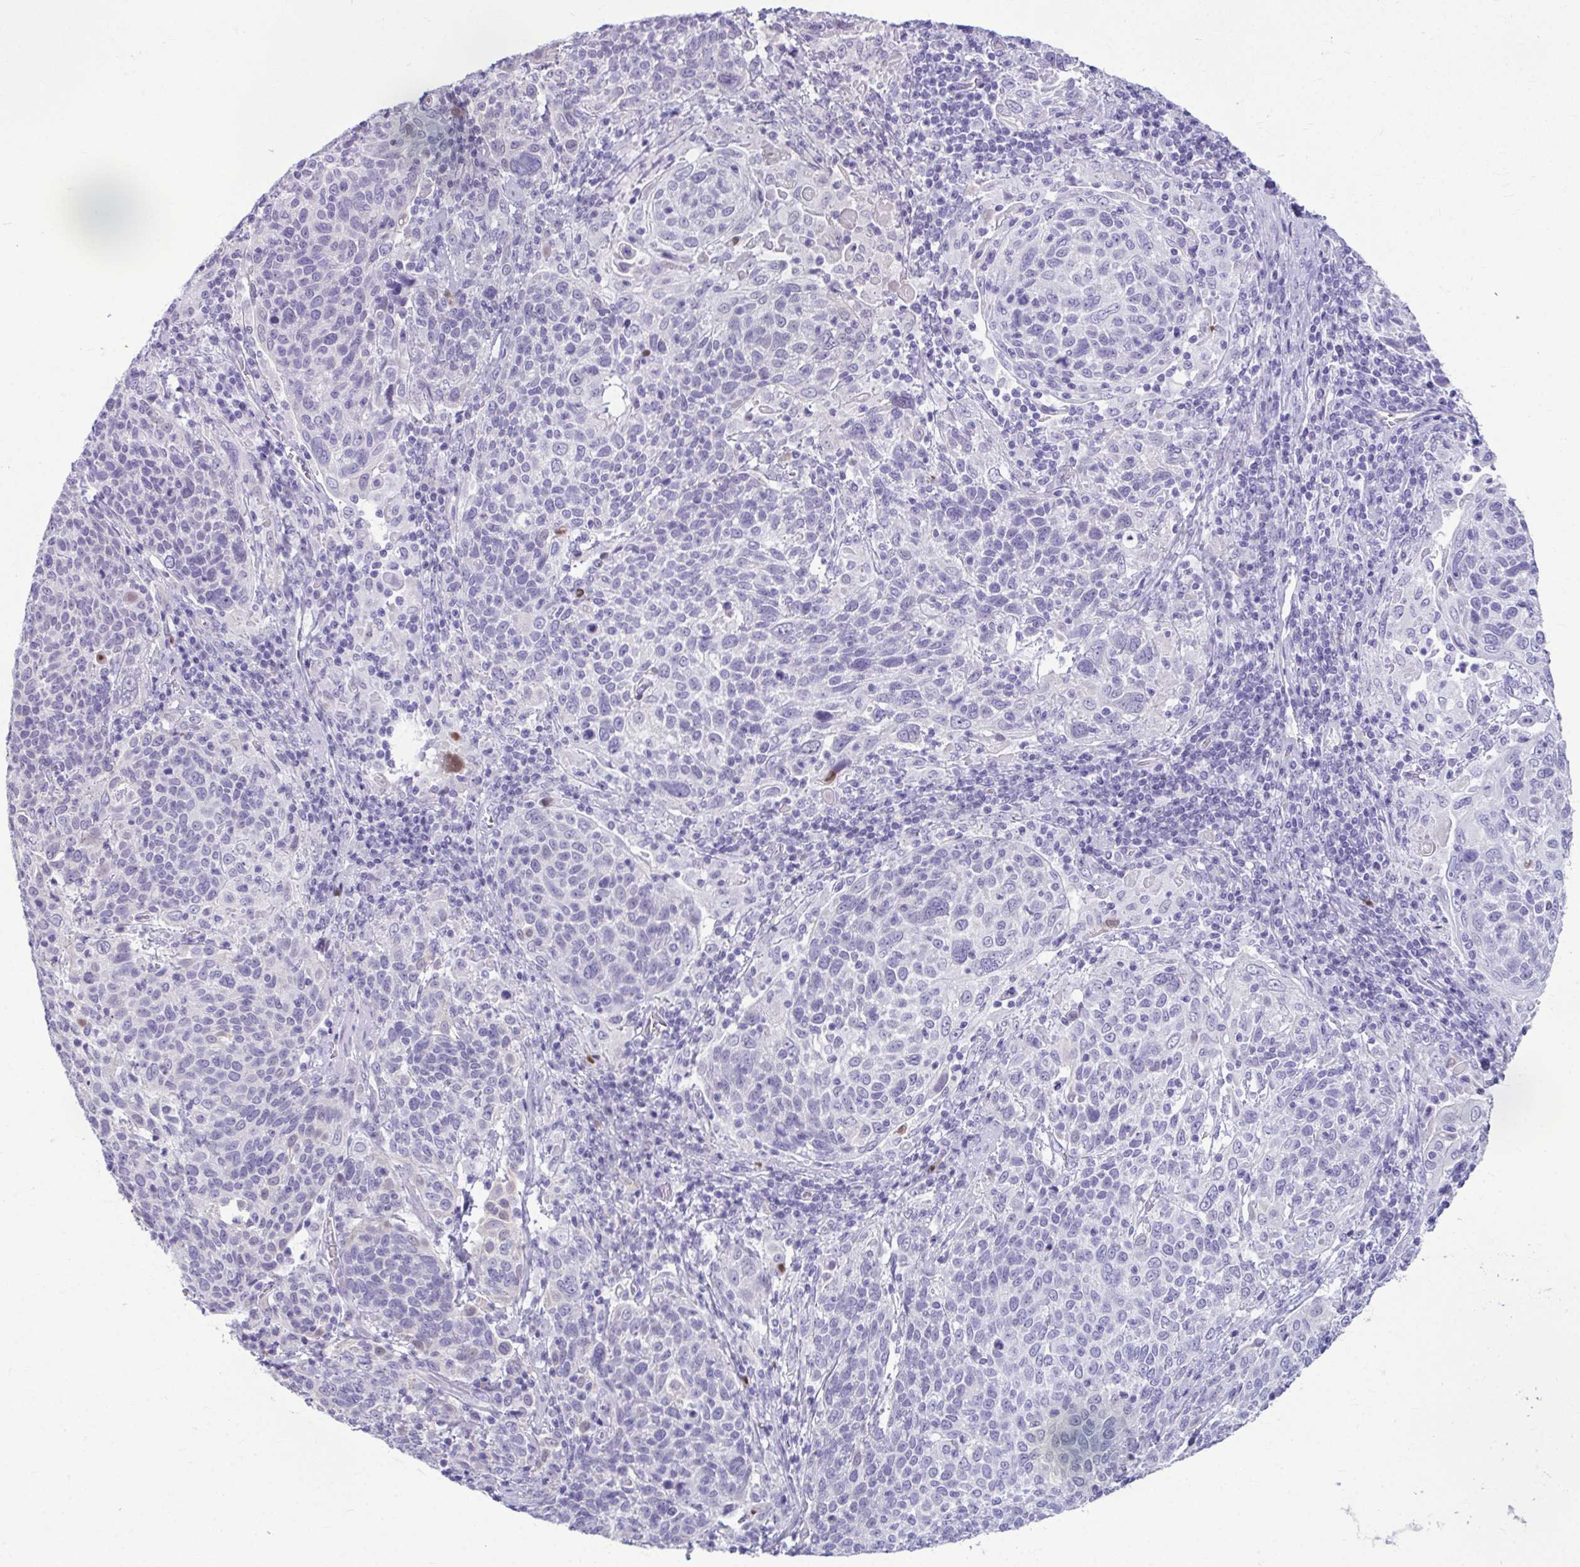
{"staining": {"intensity": "negative", "quantity": "none", "location": "none"}, "tissue": "cervical cancer", "cell_type": "Tumor cells", "image_type": "cancer", "snomed": [{"axis": "morphology", "description": "Squamous cell carcinoma, NOS"}, {"axis": "topography", "description": "Cervix"}], "caption": "The immunohistochemistry (IHC) micrograph has no significant positivity in tumor cells of cervical cancer tissue.", "gene": "SERPINI1", "patient": {"sex": "female", "age": 61}}